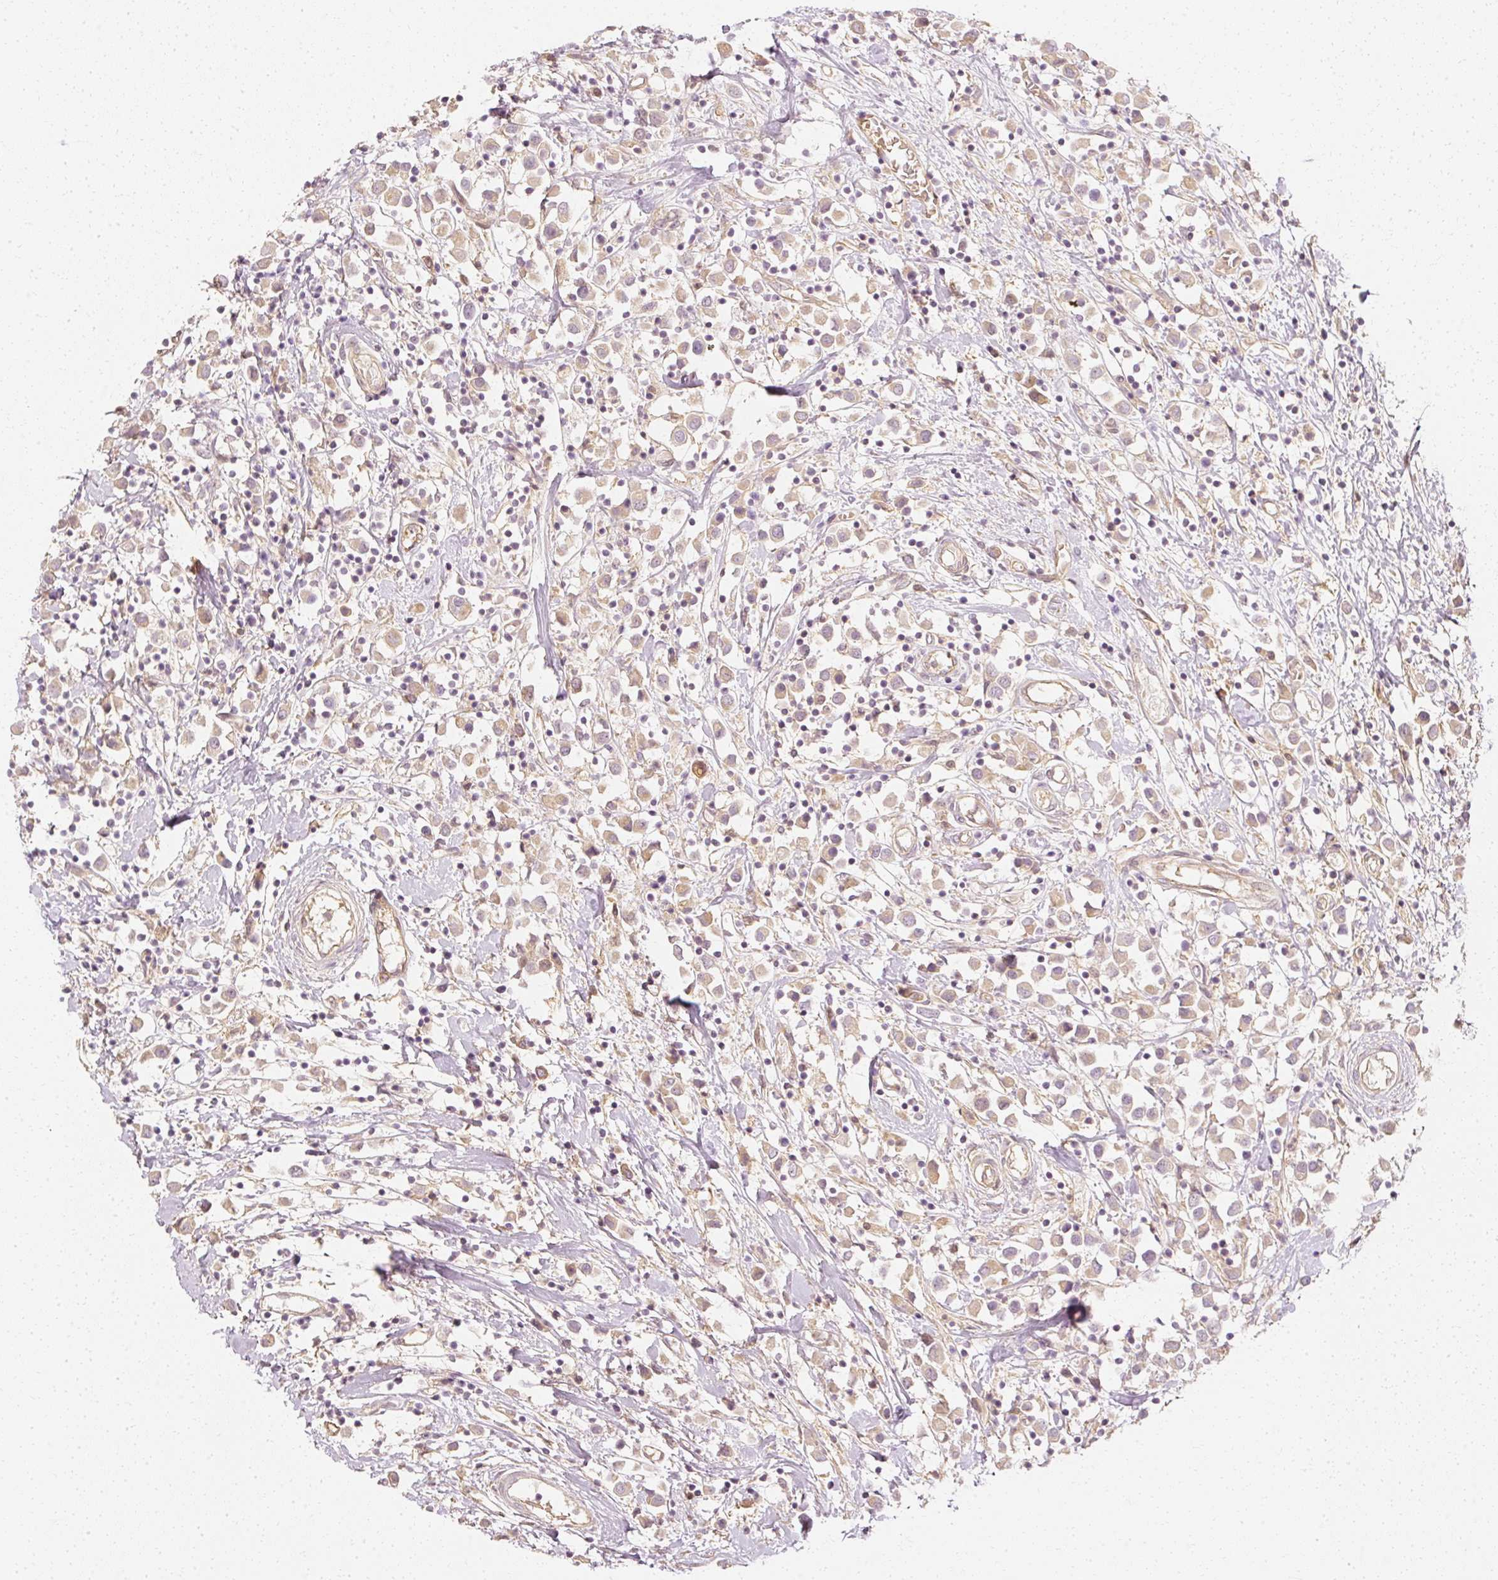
{"staining": {"intensity": "weak", "quantity": "25%-75%", "location": "cytoplasmic/membranous"}, "tissue": "breast cancer", "cell_type": "Tumor cells", "image_type": "cancer", "snomed": [{"axis": "morphology", "description": "Duct carcinoma"}, {"axis": "topography", "description": "Breast"}], "caption": "Protein analysis of breast cancer (infiltrating ductal carcinoma) tissue reveals weak cytoplasmic/membranous positivity in approximately 25%-75% of tumor cells.", "gene": "GNAQ", "patient": {"sex": "female", "age": 61}}